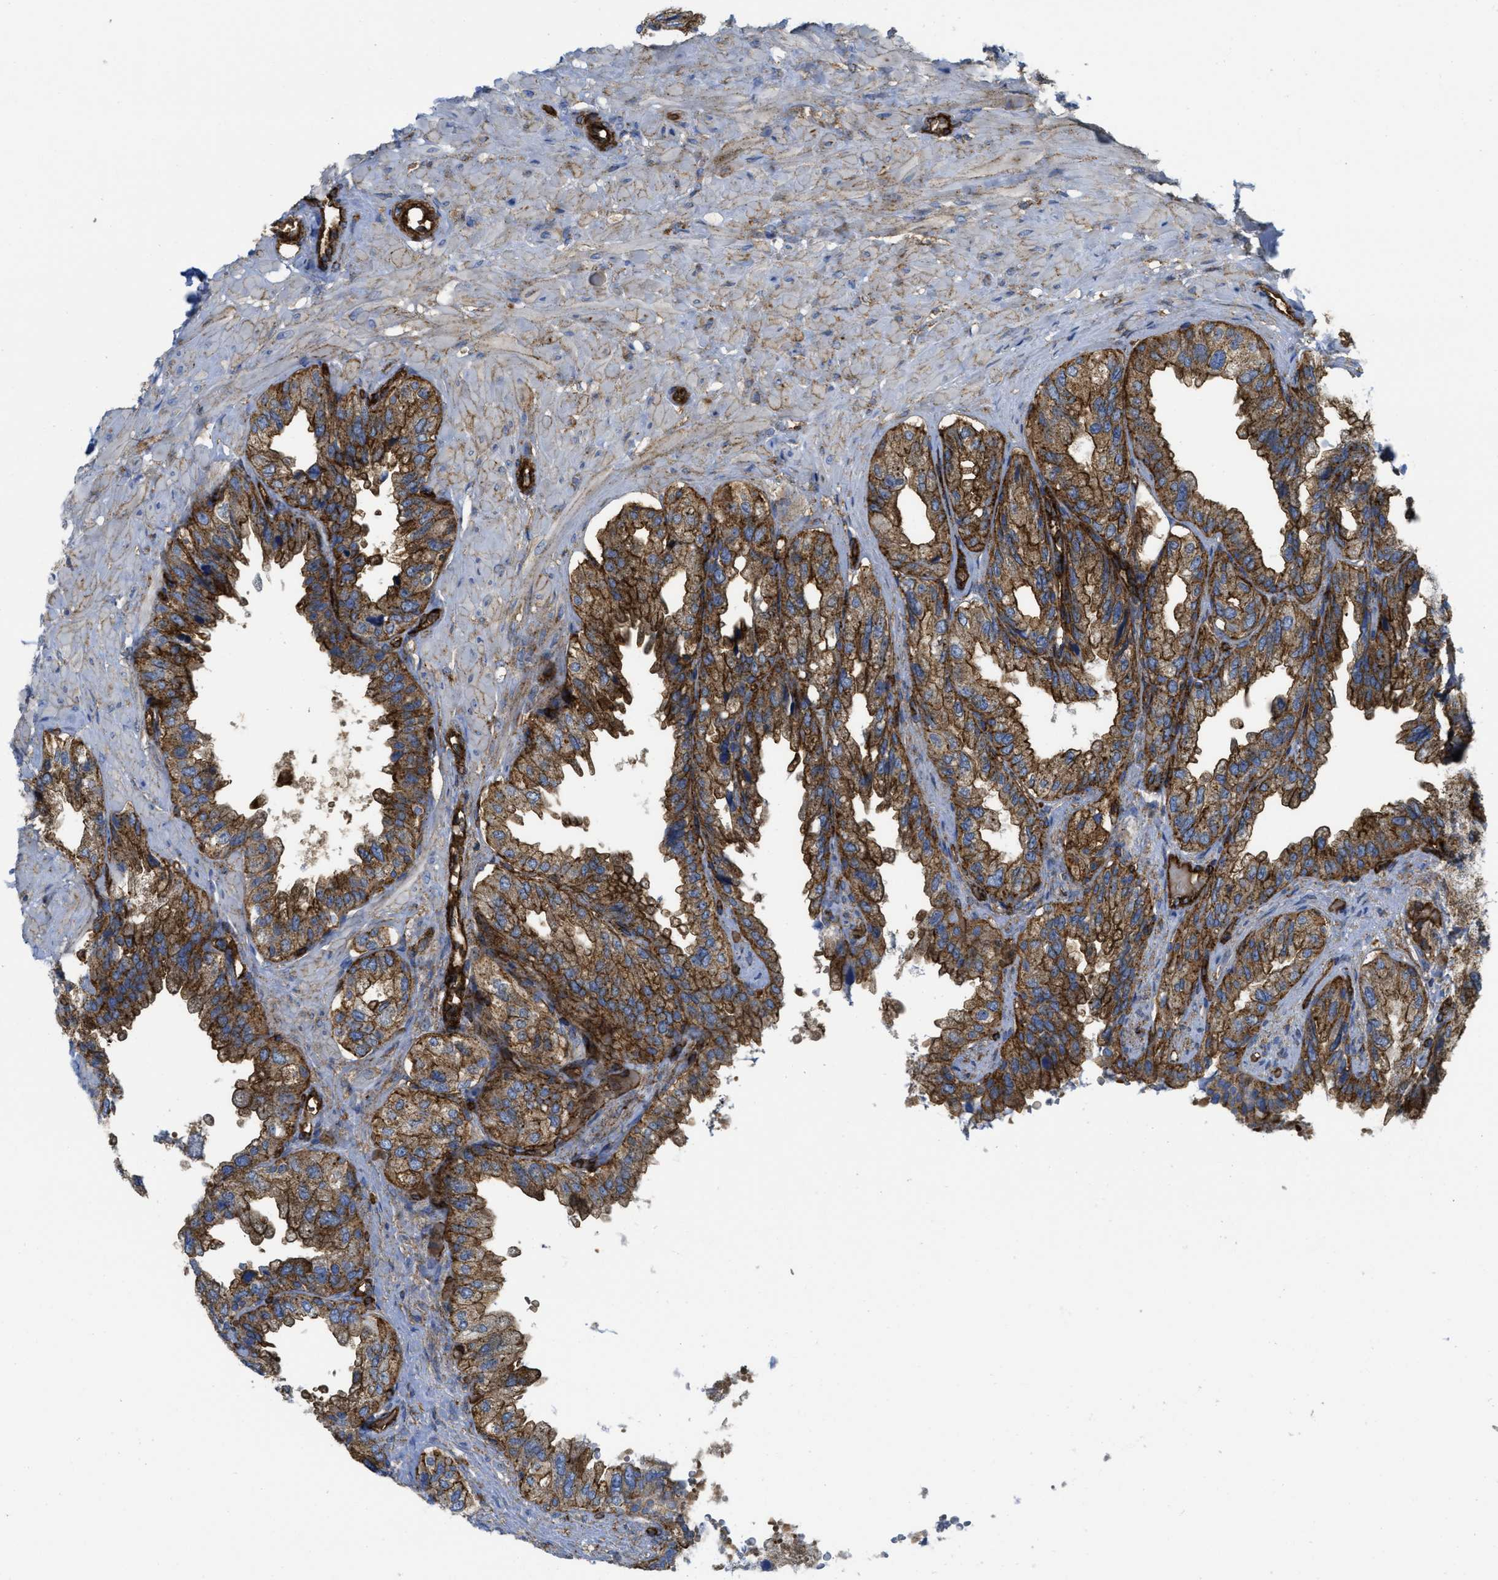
{"staining": {"intensity": "moderate", "quantity": ">75%", "location": "cytoplasmic/membranous"}, "tissue": "seminal vesicle", "cell_type": "Glandular cells", "image_type": "normal", "snomed": [{"axis": "morphology", "description": "Normal tissue, NOS"}, {"axis": "topography", "description": "Seminal veicle"}], "caption": "Immunohistochemistry (IHC) photomicrograph of benign seminal vesicle stained for a protein (brown), which exhibits medium levels of moderate cytoplasmic/membranous positivity in approximately >75% of glandular cells.", "gene": "HIP1", "patient": {"sex": "male", "age": 68}}